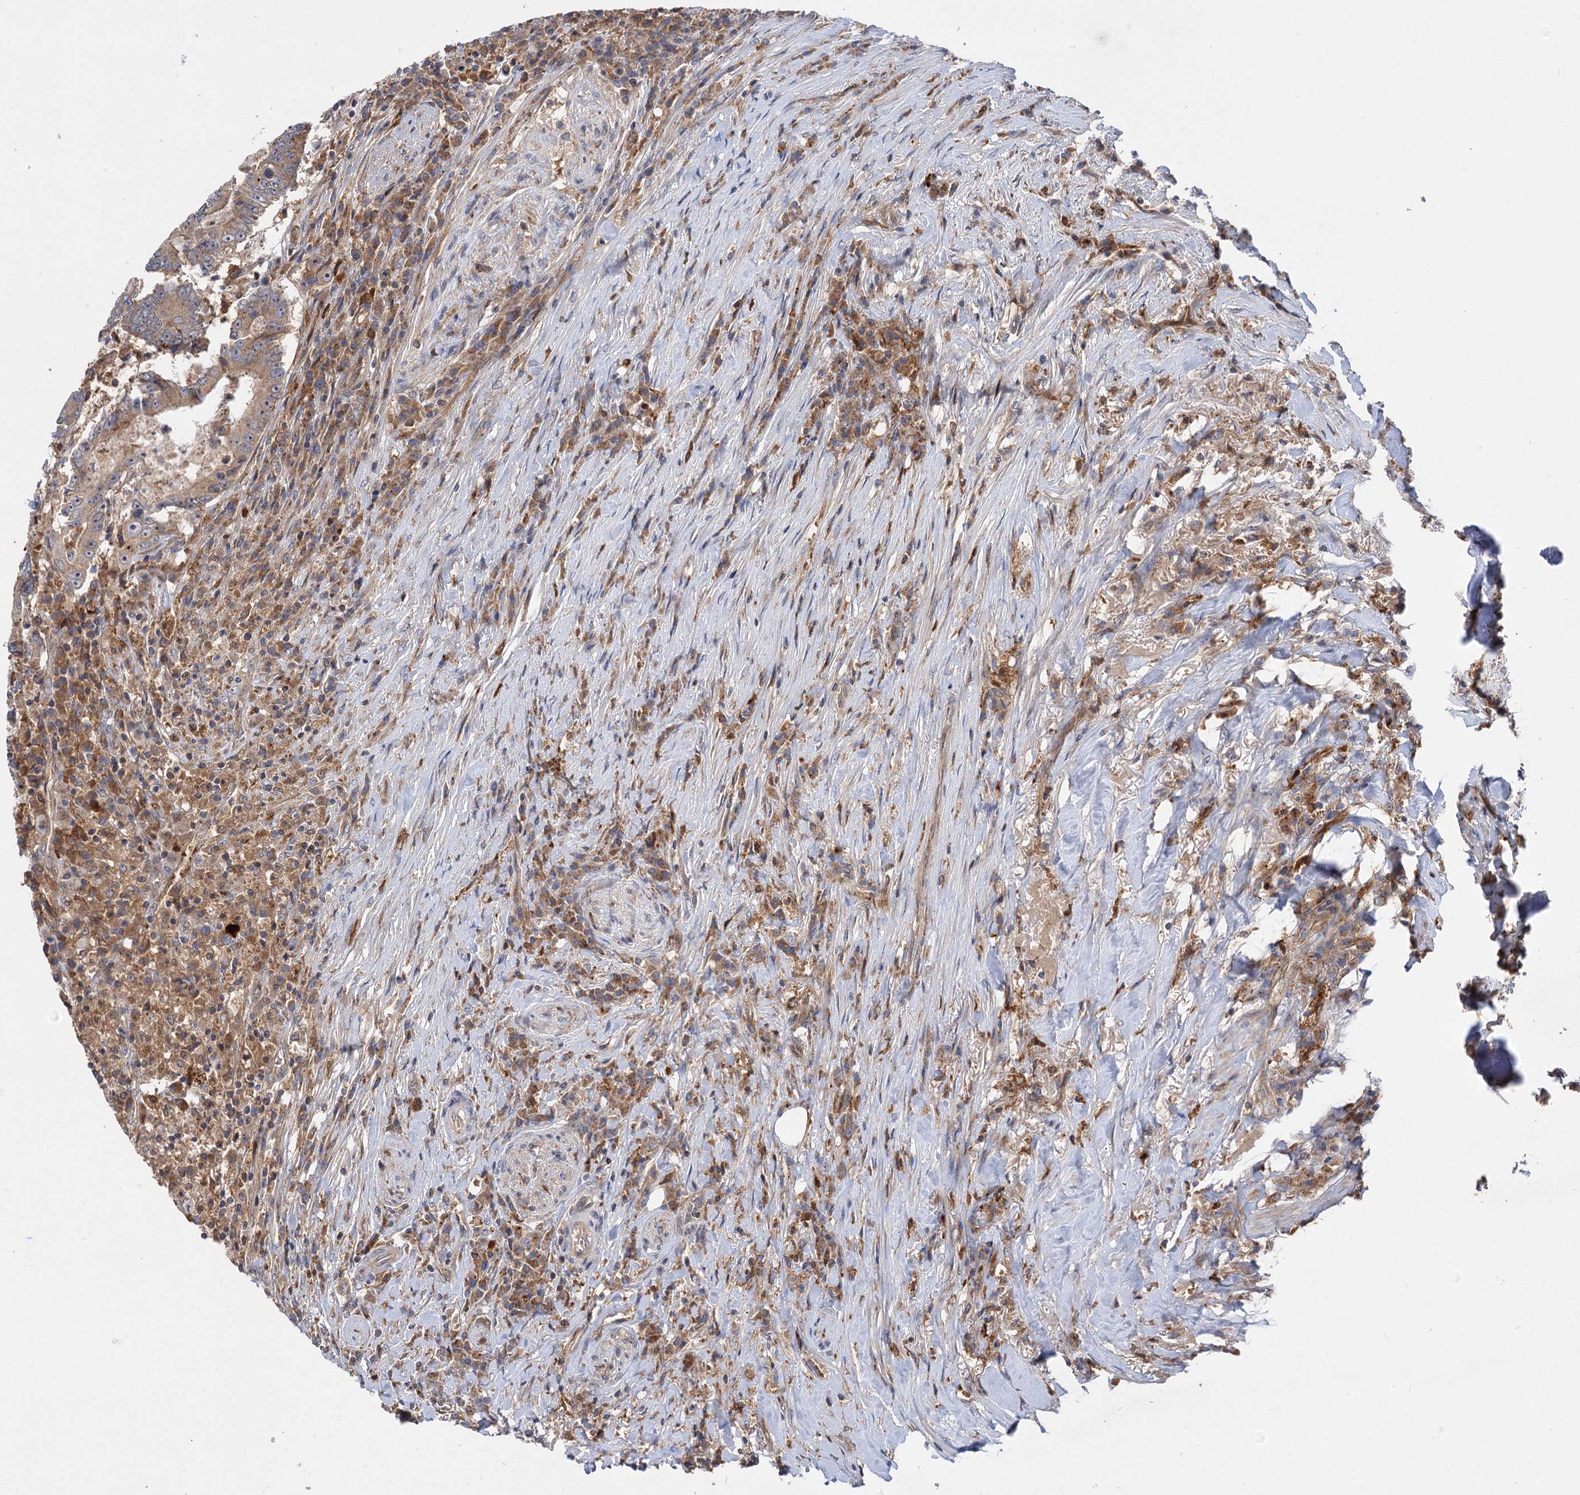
{"staining": {"intensity": "weak", "quantity": "25%-75%", "location": "cytoplasmic/membranous"}, "tissue": "colorectal cancer", "cell_type": "Tumor cells", "image_type": "cancer", "snomed": [{"axis": "morphology", "description": "Adenocarcinoma, NOS"}, {"axis": "topography", "description": "Colon"}], "caption": "A high-resolution photomicrograph shows IHC staining of colorectal cancer, which demonstrates weak cytoplasmic/membranous expression in approximately 25%-75% of tumor cells.", "gene": "PATL1", "patient": {"sex": "male", "age": 83}}